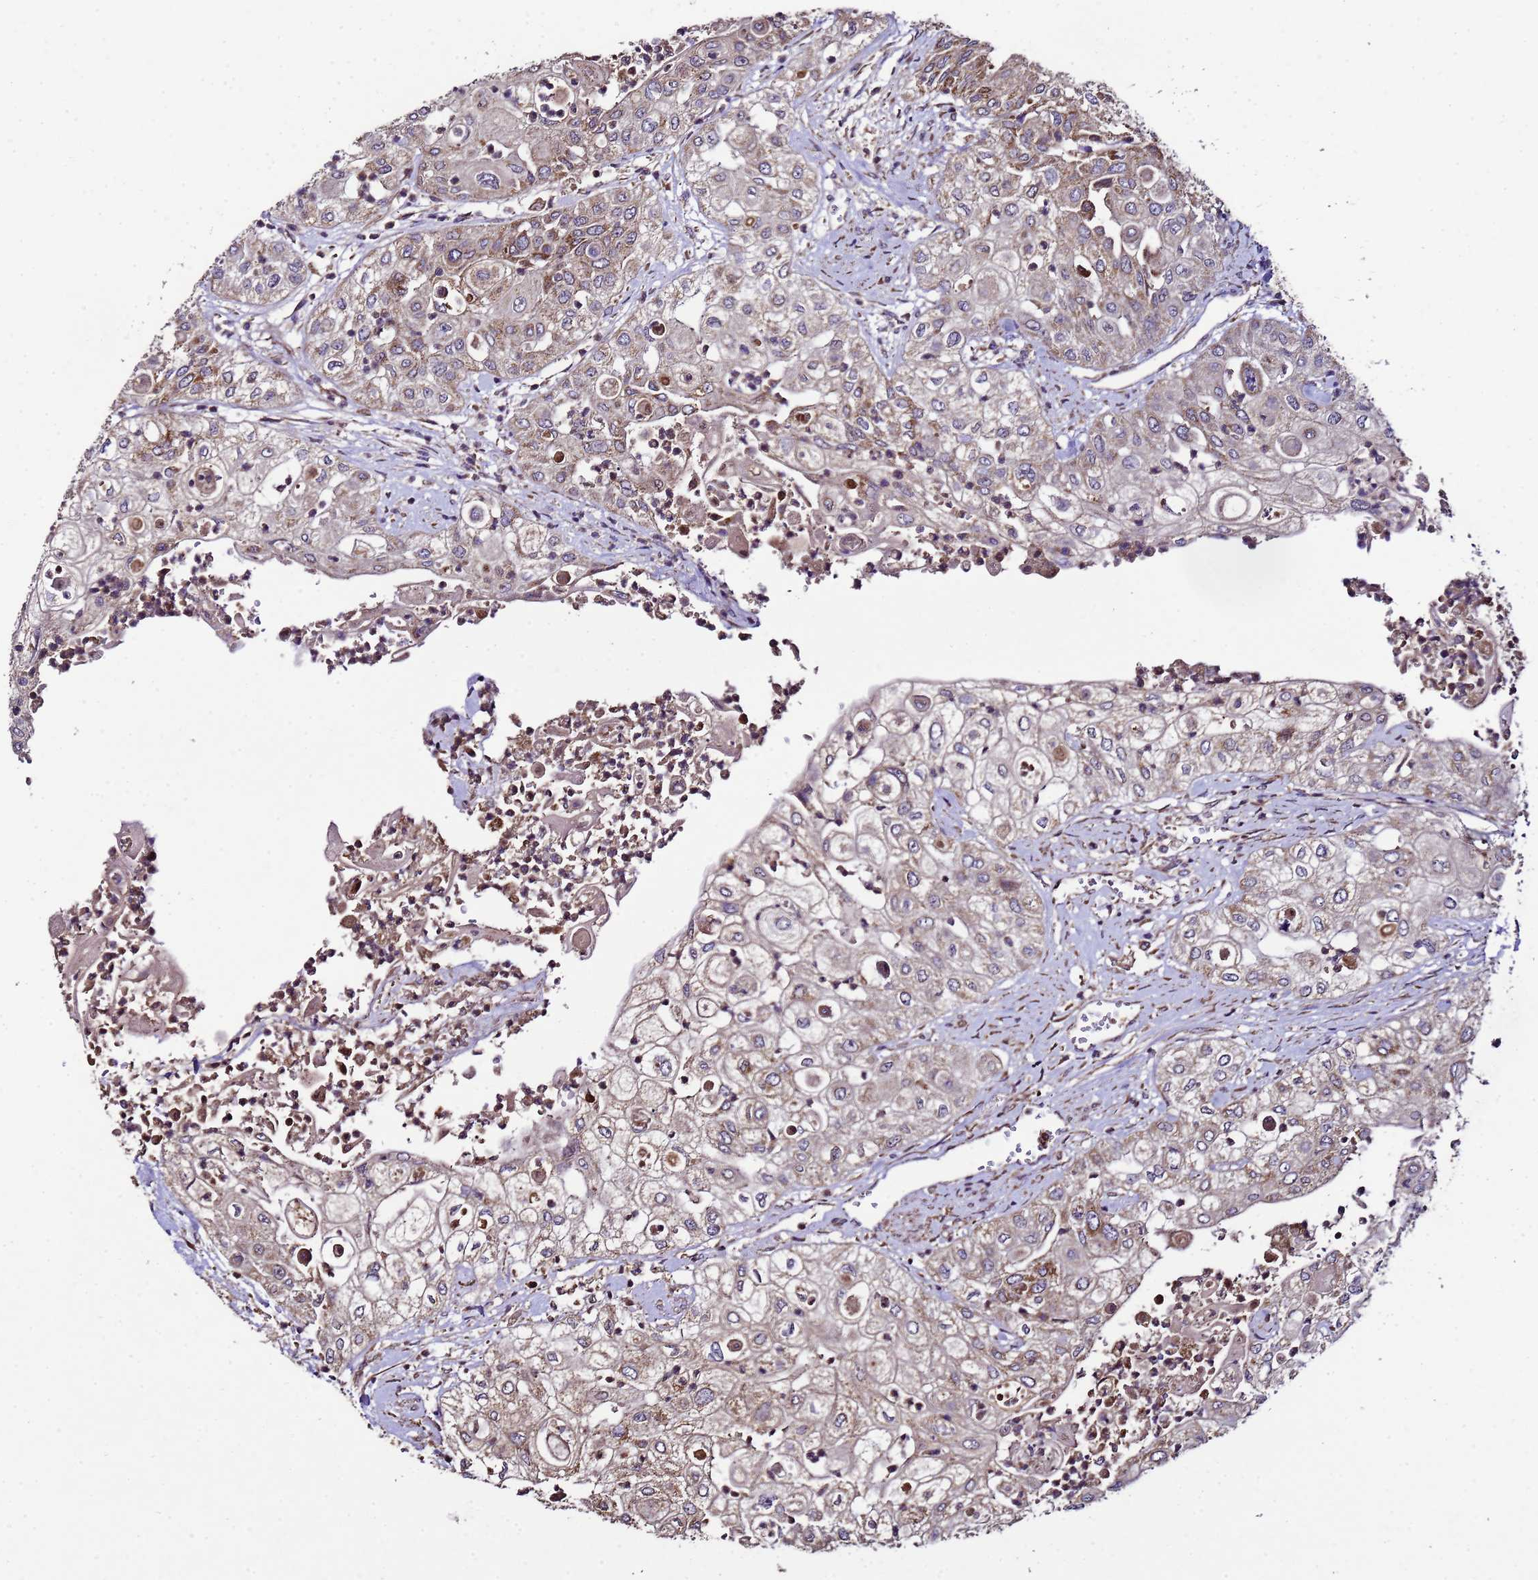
{"staining": {"intensity": "moderate", "quantity": "25%-75%", "location": "cytoplasmic/membranous"}, "tissue": "urothelial cancer", "cell_type": "Tumor cells", "image_type": "cancer", "snomed": [{"axis": "morphology", "description": "Urothelial carcinoma, High grade"}, {"axis": "topography", "description": "Urinary bladder"}], "caption": "Approximately 25%-75% of tumor cells in urothelial carcinoma (high-grade) reveal moderate cytoplasmic/membranous protein expression as visualized by brown immunohistochemical staining.", "gene": "HSPBAP1", "patient": {"sex": "female", "age": 79}}